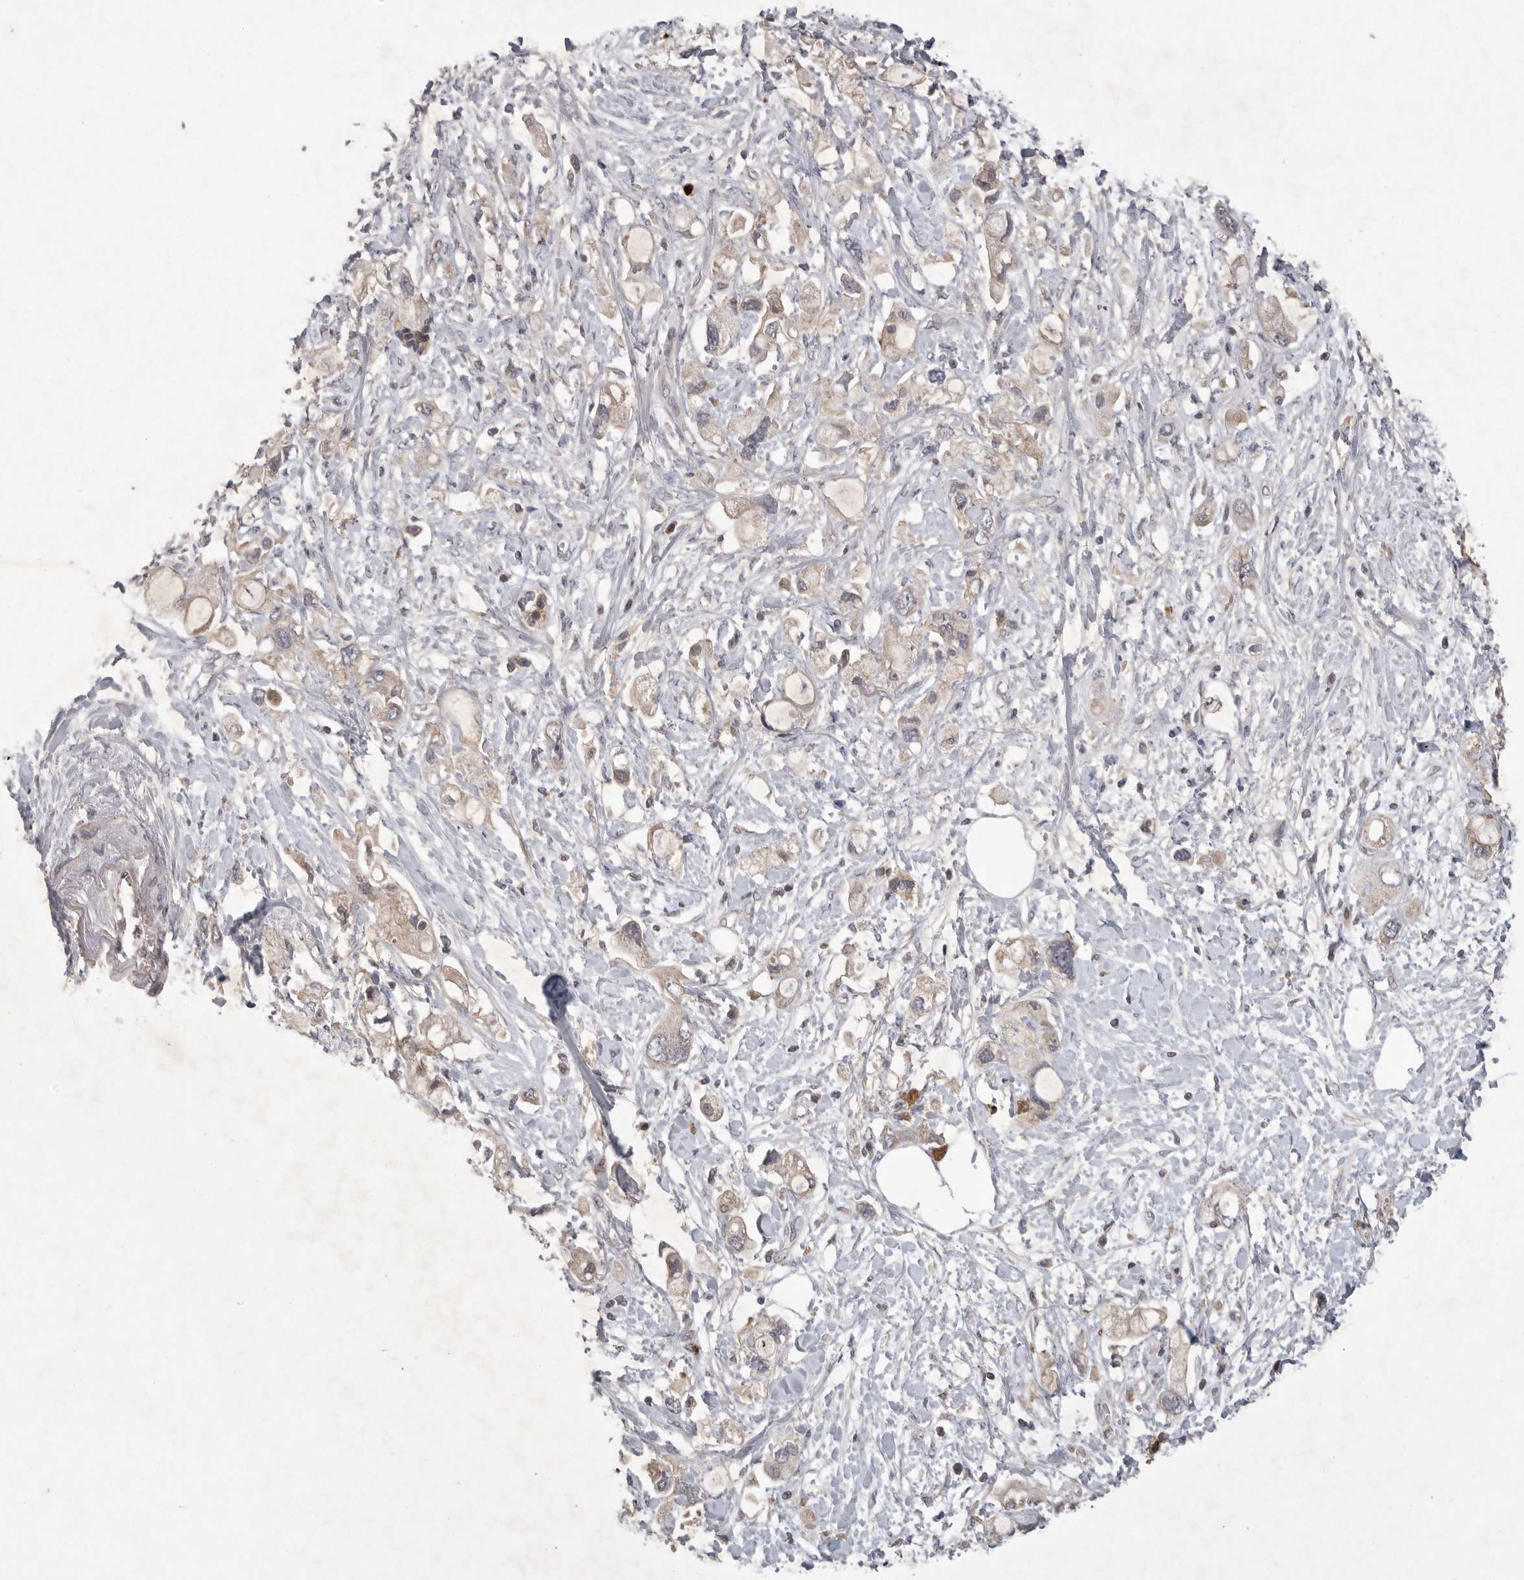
{"staining": {"intensity": "weak", "quantity": ">75%", "location": "cytoplasmic/membranous"}, "tissue": "pancreatic cancer", "cell_type": "Tumor cells", "image_type": "cancer", "snomed": [{"axis": "morphology", "description": "Adenocarcinoma, NOS"}, {"axis": "topography", "description": "Pancreas"}], "caption": "Approximately >75% of tumor cells in human pancreatic cancer (adenocarcinoma) demonstrate weak cytoplasmic/membranous protein staining as visualized by brown immunohistochemical staining.", "gene": "UBE3D", "patient": {"sex": "female", "age": 56}}